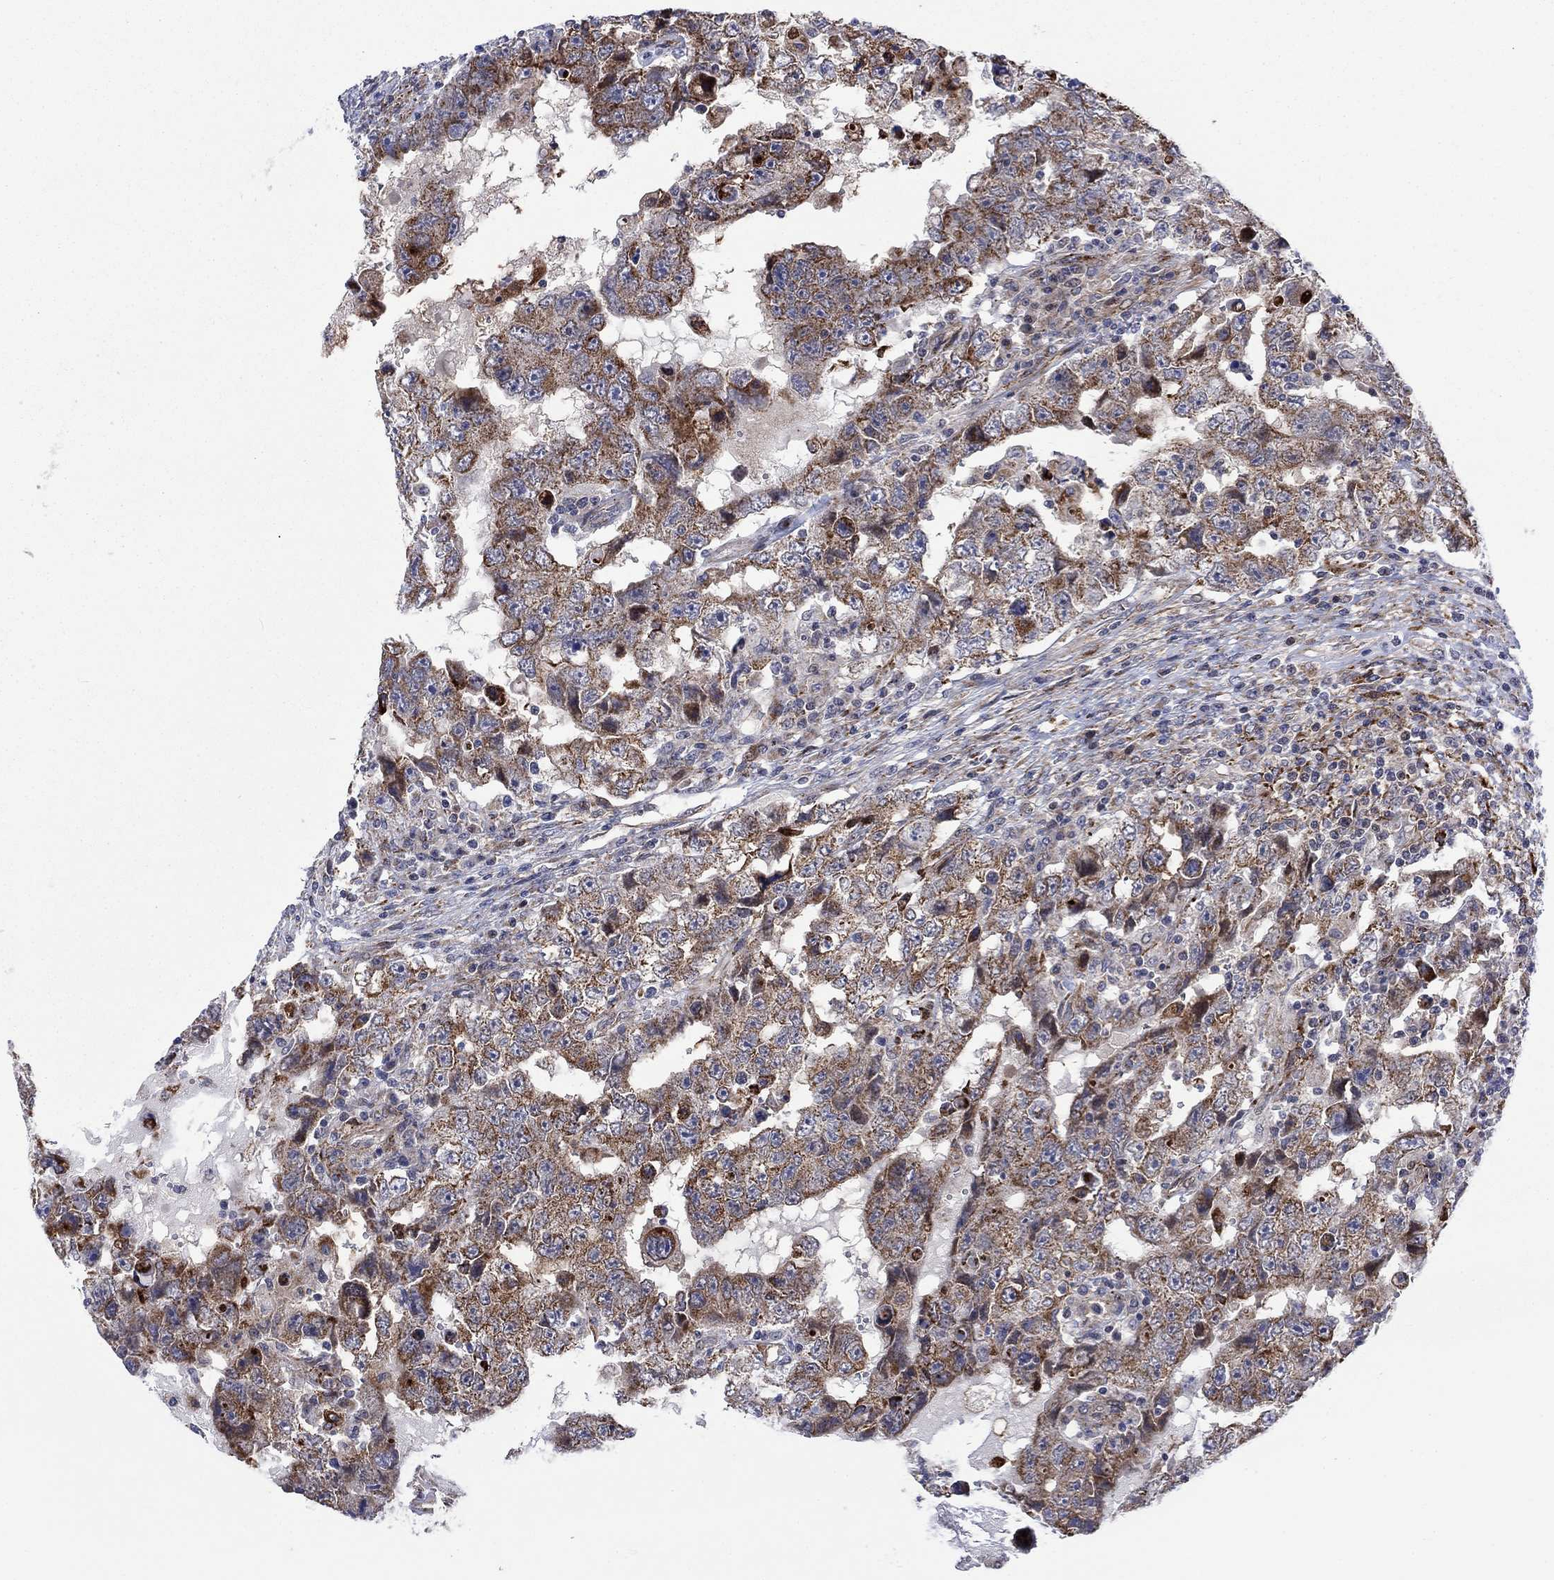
{"staining": {"intensity": "strong", "quantity": "25%-75%", "location": "cytoplasmic/membranous"}, "tissue": "testis cancer", "cell_type": "Tumor cells", "image_type": "cancer", "snomed": [{"axis": "morphology", "description": "Carcinoma, Embryonal, NOS"}, {"axis": "topography", "description": "Testis"}], "caption": "Embryonal carcinoma (testis) stained for a protein displays strong cytoplasmic/membranous positivity in tumor cells. The staining was performed using DAB (3,3'-diaminobenzidine) to visualize the protein expression in brown, while the nuclei were stained in blue with hematoxylin (Magnification: 20x).", "gene": "SLC35F2", "patient": {"sex": "male", "age": 26}}